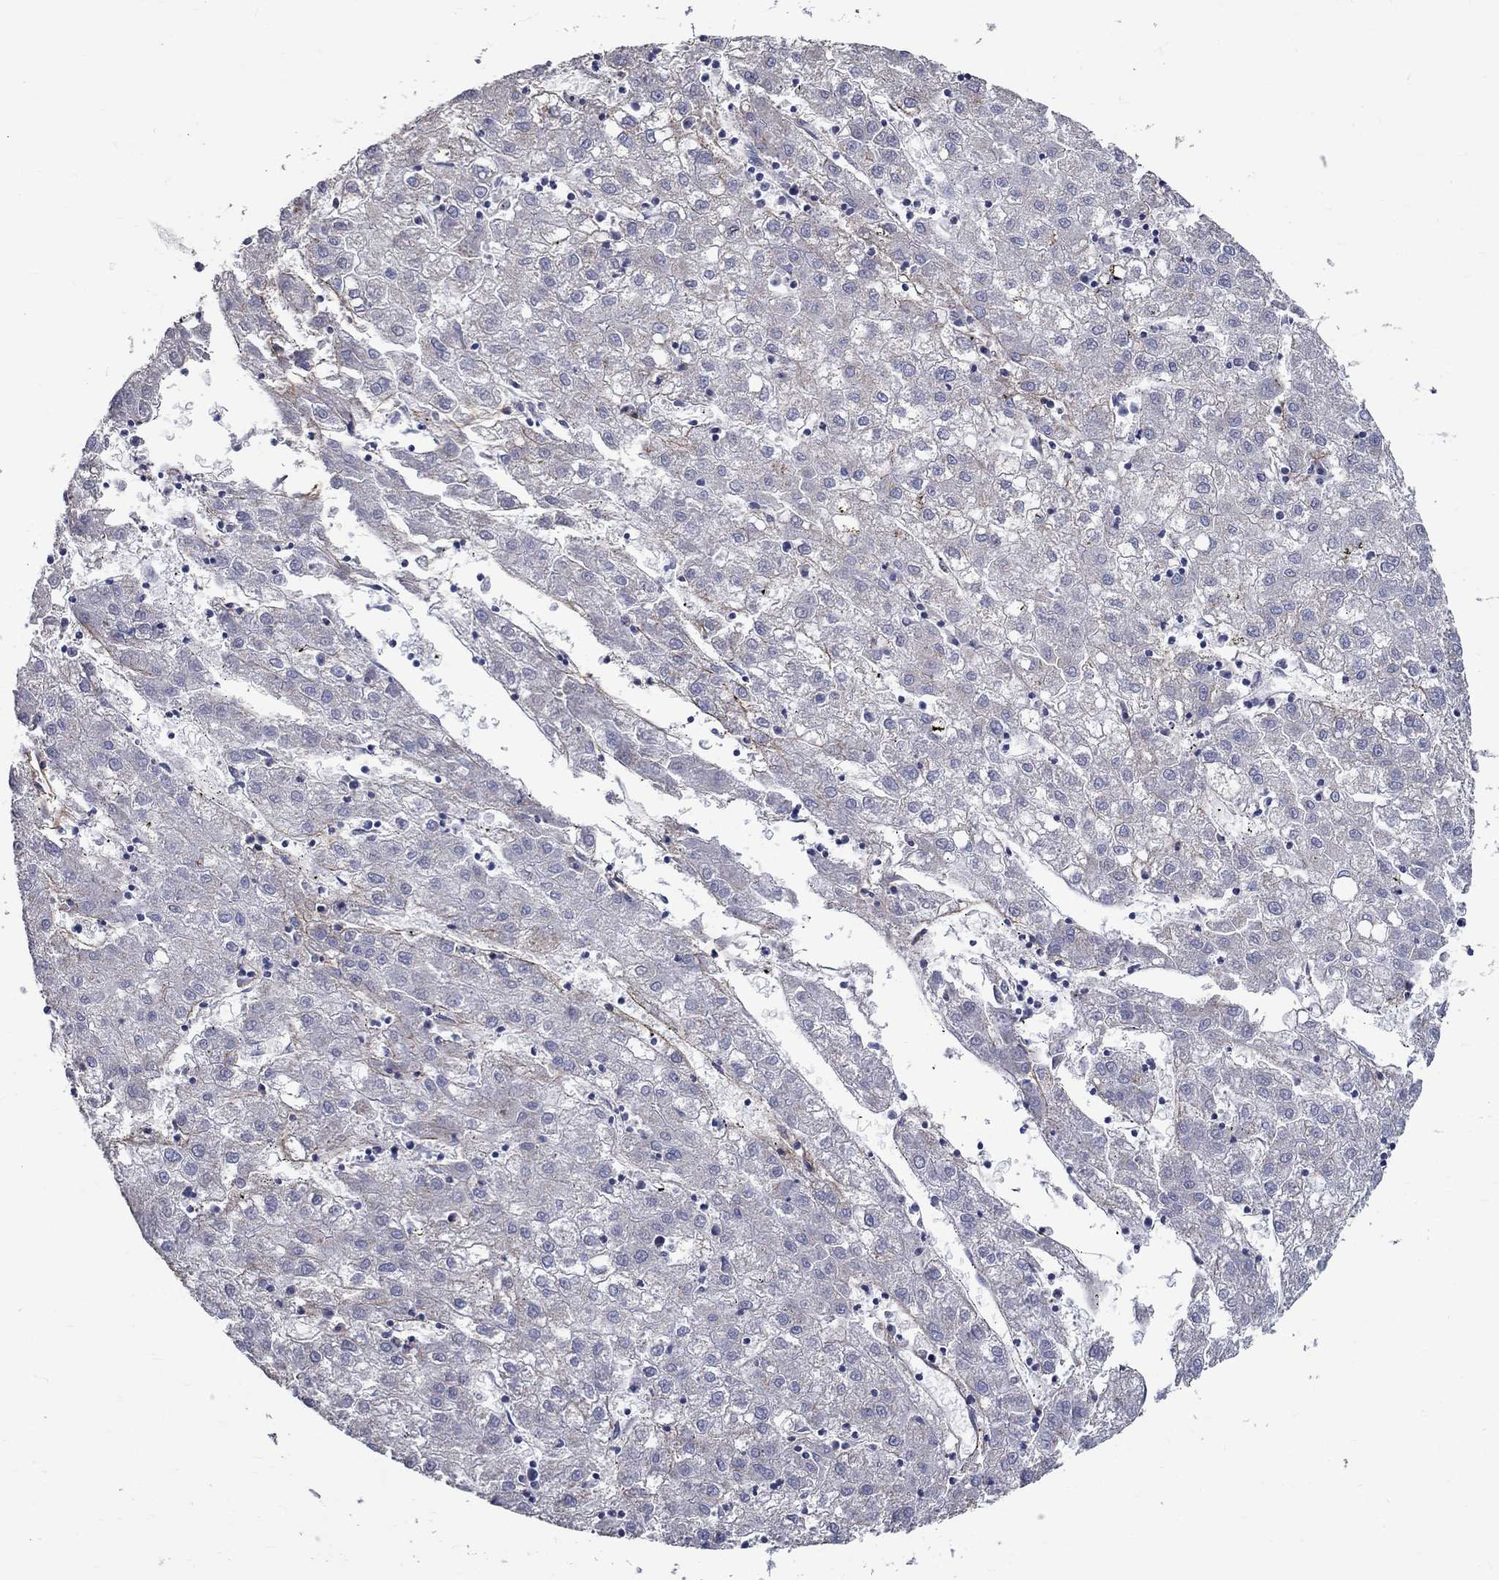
{"staining": {"intensity": "weak", "quantity": "<25%", "location": "cytoplasmic/membranous"}, "tissue": "liver cancer", "cell_type": "Tumor cells", "image_type": "cancer", "snomed": [{"axis": "morphology", "description": "Carcinoma, Hepatocellular, NOS"}, {"axis": "topography", "description": "Liver"}], "caption": "This is an immunohistochemistry micrograph of human liver hepatocellular carcinoma. There is no expression in tumor cells.", "gene": "ANXA10", "patient": {"sex": "male", "age": 72}}